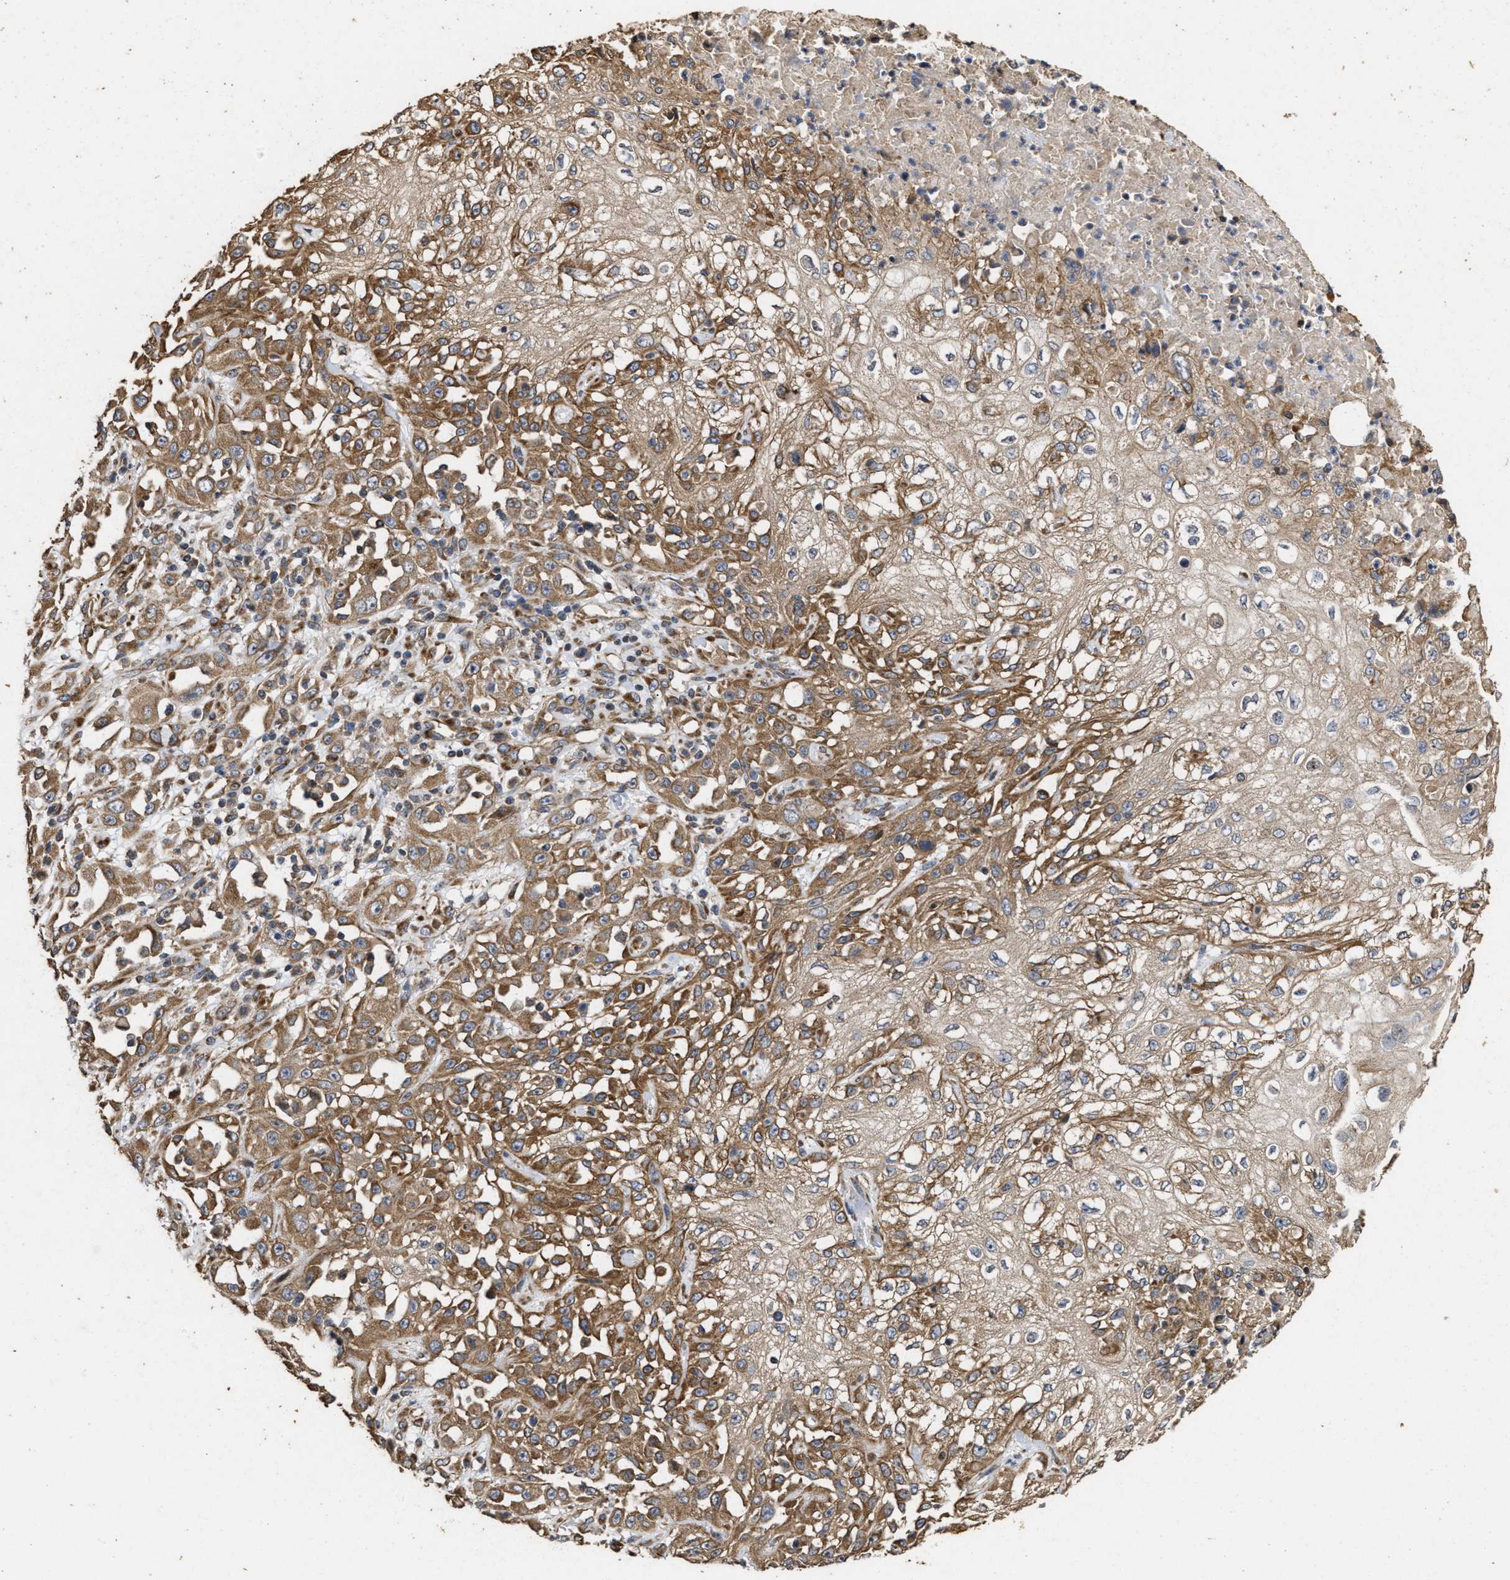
{"staining": {"intensity": "strong", "quantity": ">75%", "location": "cytoplasmic/membranous"}, "tissue": "skin cancer", "cell_type": "Tumor cells", "image_type": "cancer", "snomed": [{"axis": "morphology", "description": "Squamous cell carcinoma, NOS"}, {"axis": "morphology", "description": "Squamous cell carcinoma, metastatic, NOS"}, {"axis": "topography", "description": "Skin"}, {"axis": "topography", "description": "Lymph node"}], "caption": "This photomicrograph exhibits immunohistochemistry (IHC) staining of human skin cancer (metastatic squamous cell carcinoma), with high strong cytoplasmic/membranous positivity in about >75% of tumor cells.", "gene": "NAV1", "patient": {"sex": "male", "age": 75}}